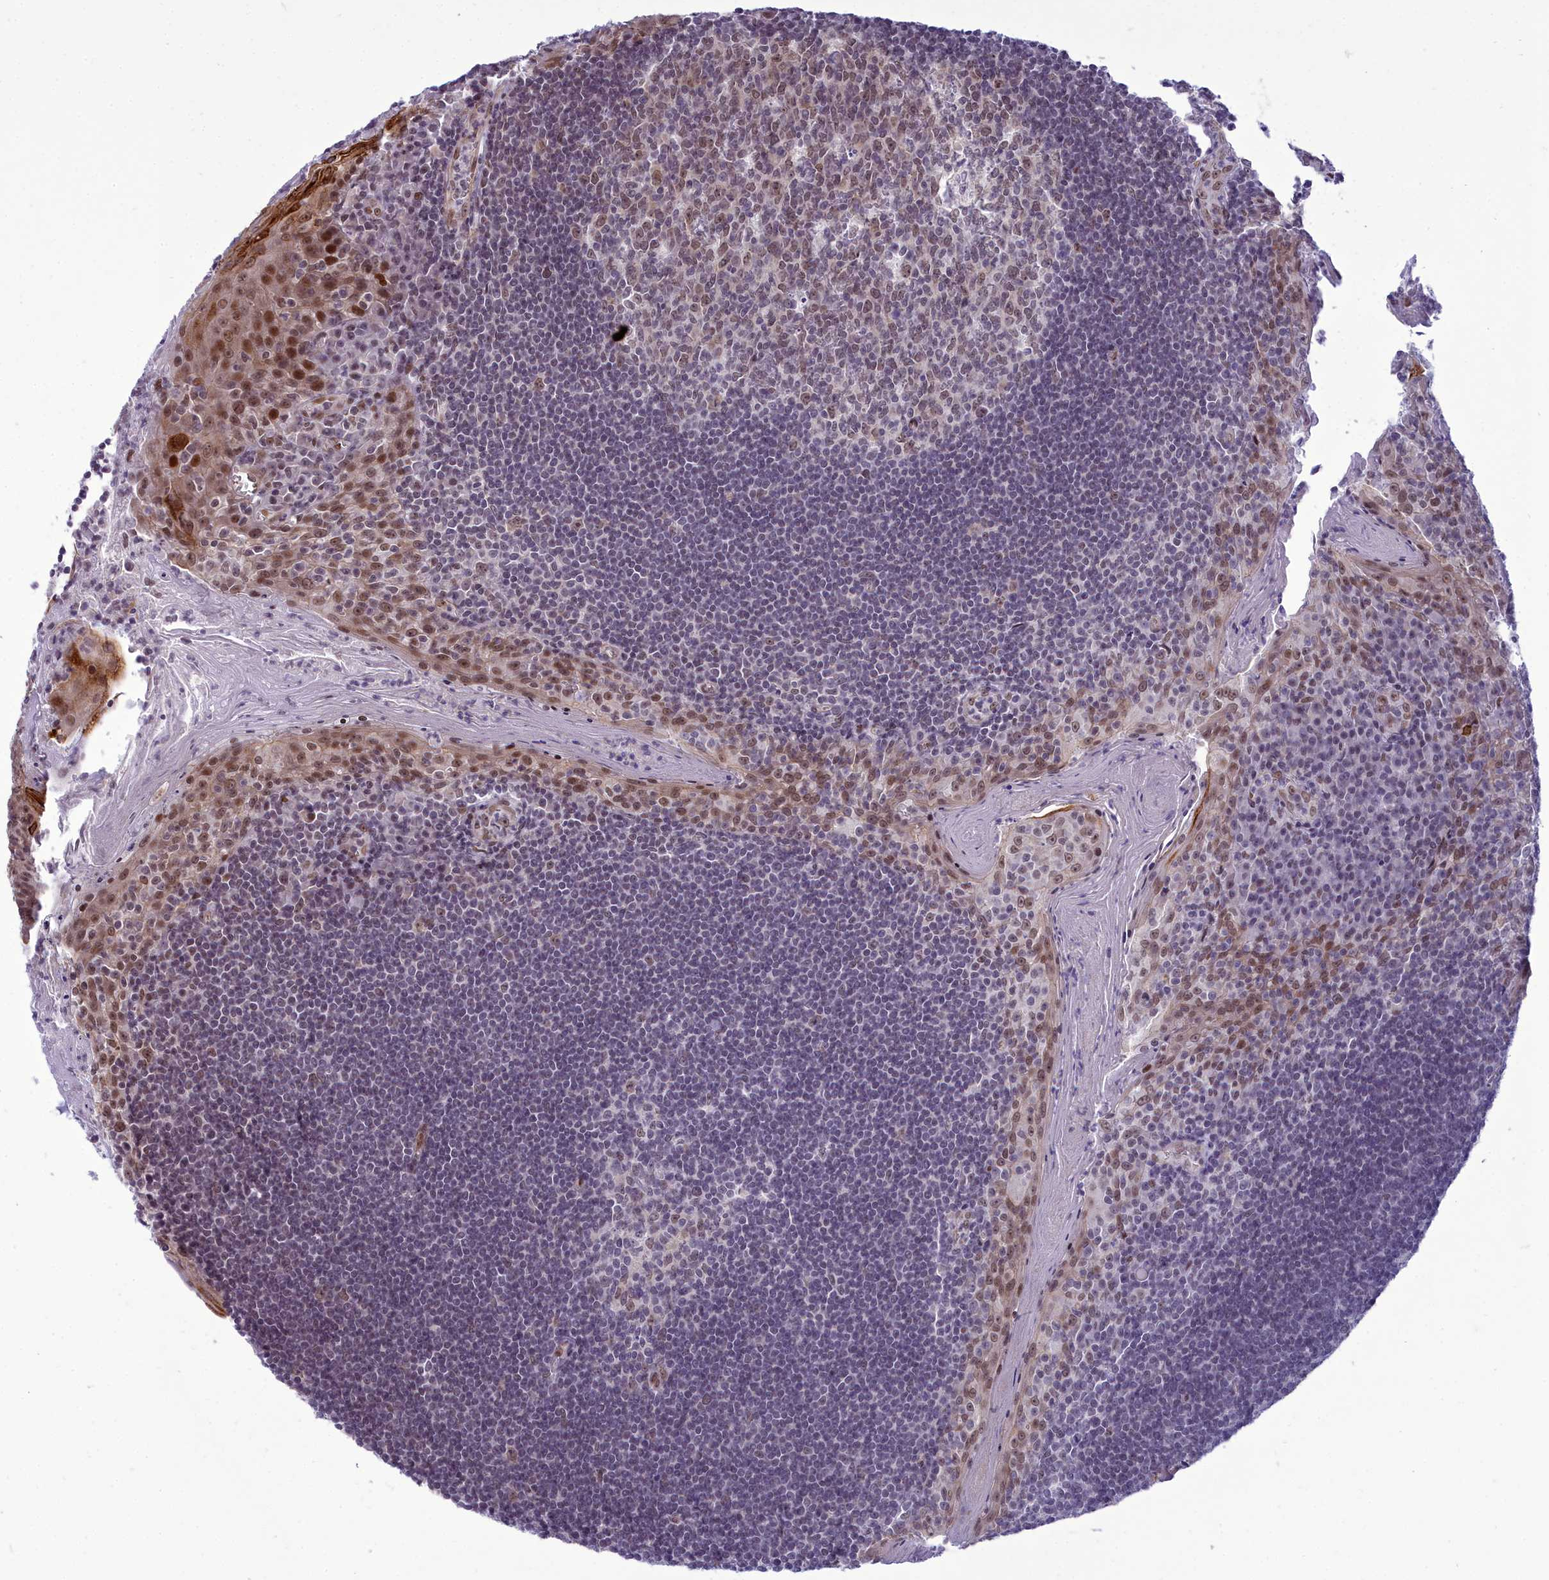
{"staining": {"intensity": "weak", "quantity": "25%-75%", "location": "cytoplasmic/membranous,nuclear"}, "tissue": "tonsil", "cell_type": "Germinal center cells", "image_type": "normal", "snomed": [{"axis": "morphology", "description": "Normal tissue, NOS"}, {"axis": "topography", "description": "Tonsil"}], "caption": "Tonsil stained with immunohistochemistry displays weak cytoplasmic/membranous,nuclear staining in approximately 25%-75% of germinal center cells. The staining was performed using DAB (3,3'-diaminobenzidine), with brown indicating positive protein expression. Nuclei are stained blue with hematoxylin.", "gene": "CEACAM19", "patient": {"sex": "male", "age": 27}}